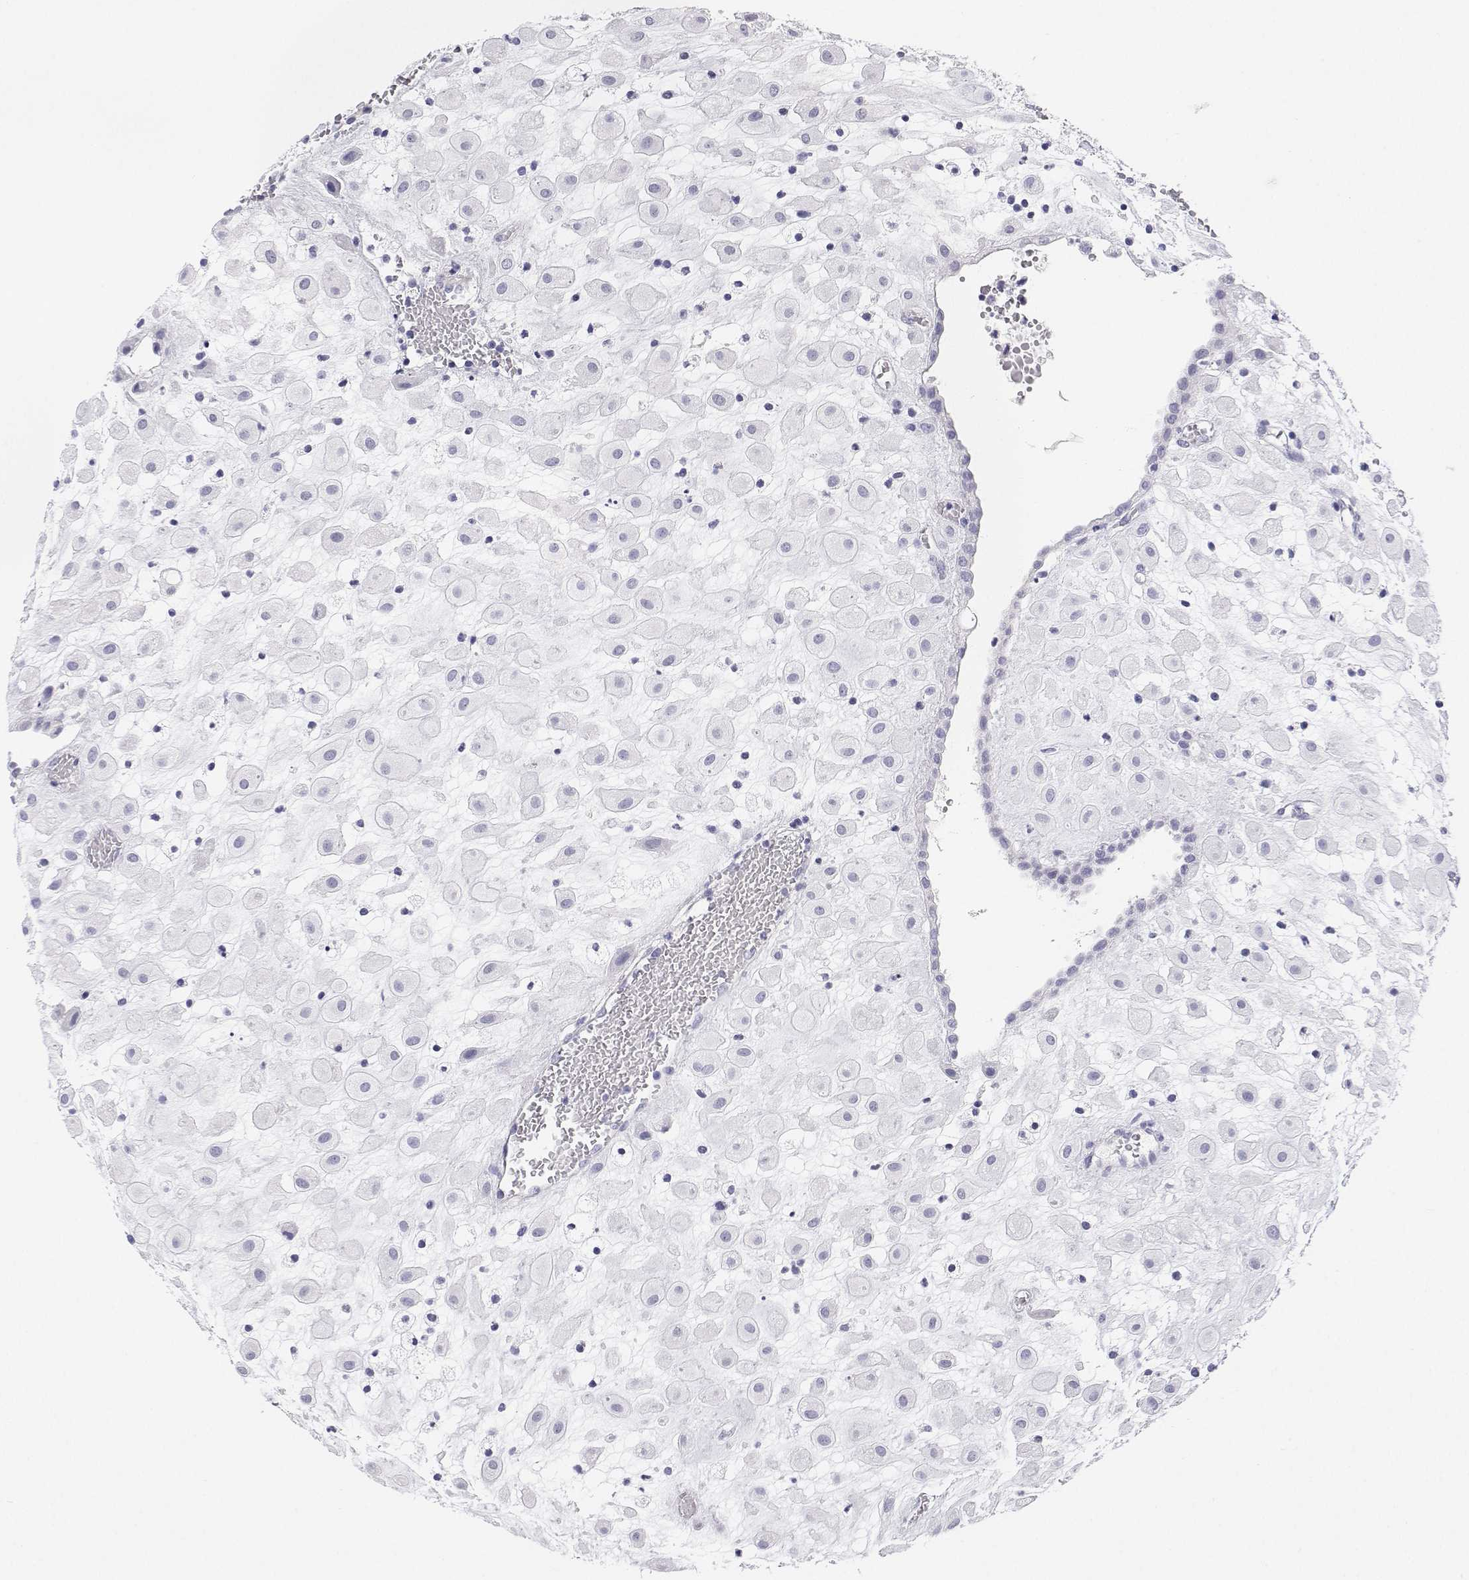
{"staining": {"intensity": "negative", "quantity": "none", "location": "none"}, "tissue": "placenta", "cell_type": "Decidual cells", "image_type": "normal", "snomed": [{"axis": "morphology", "description": "Normal tissue, NOS"}, {"axis": "topography", "description": "Placenta"}], "caption": "Immunohistochemical staining of benign placenta displays no significant positivity in decidual cells. (Stains: DAB (3,3'-diaminobenzidine) IHC with hematoxylin counter stain, Microscopy: brightfield microscopy at high magnification).", "gene": "BHMT", "patient": {"sex": "female", "age": 24}}